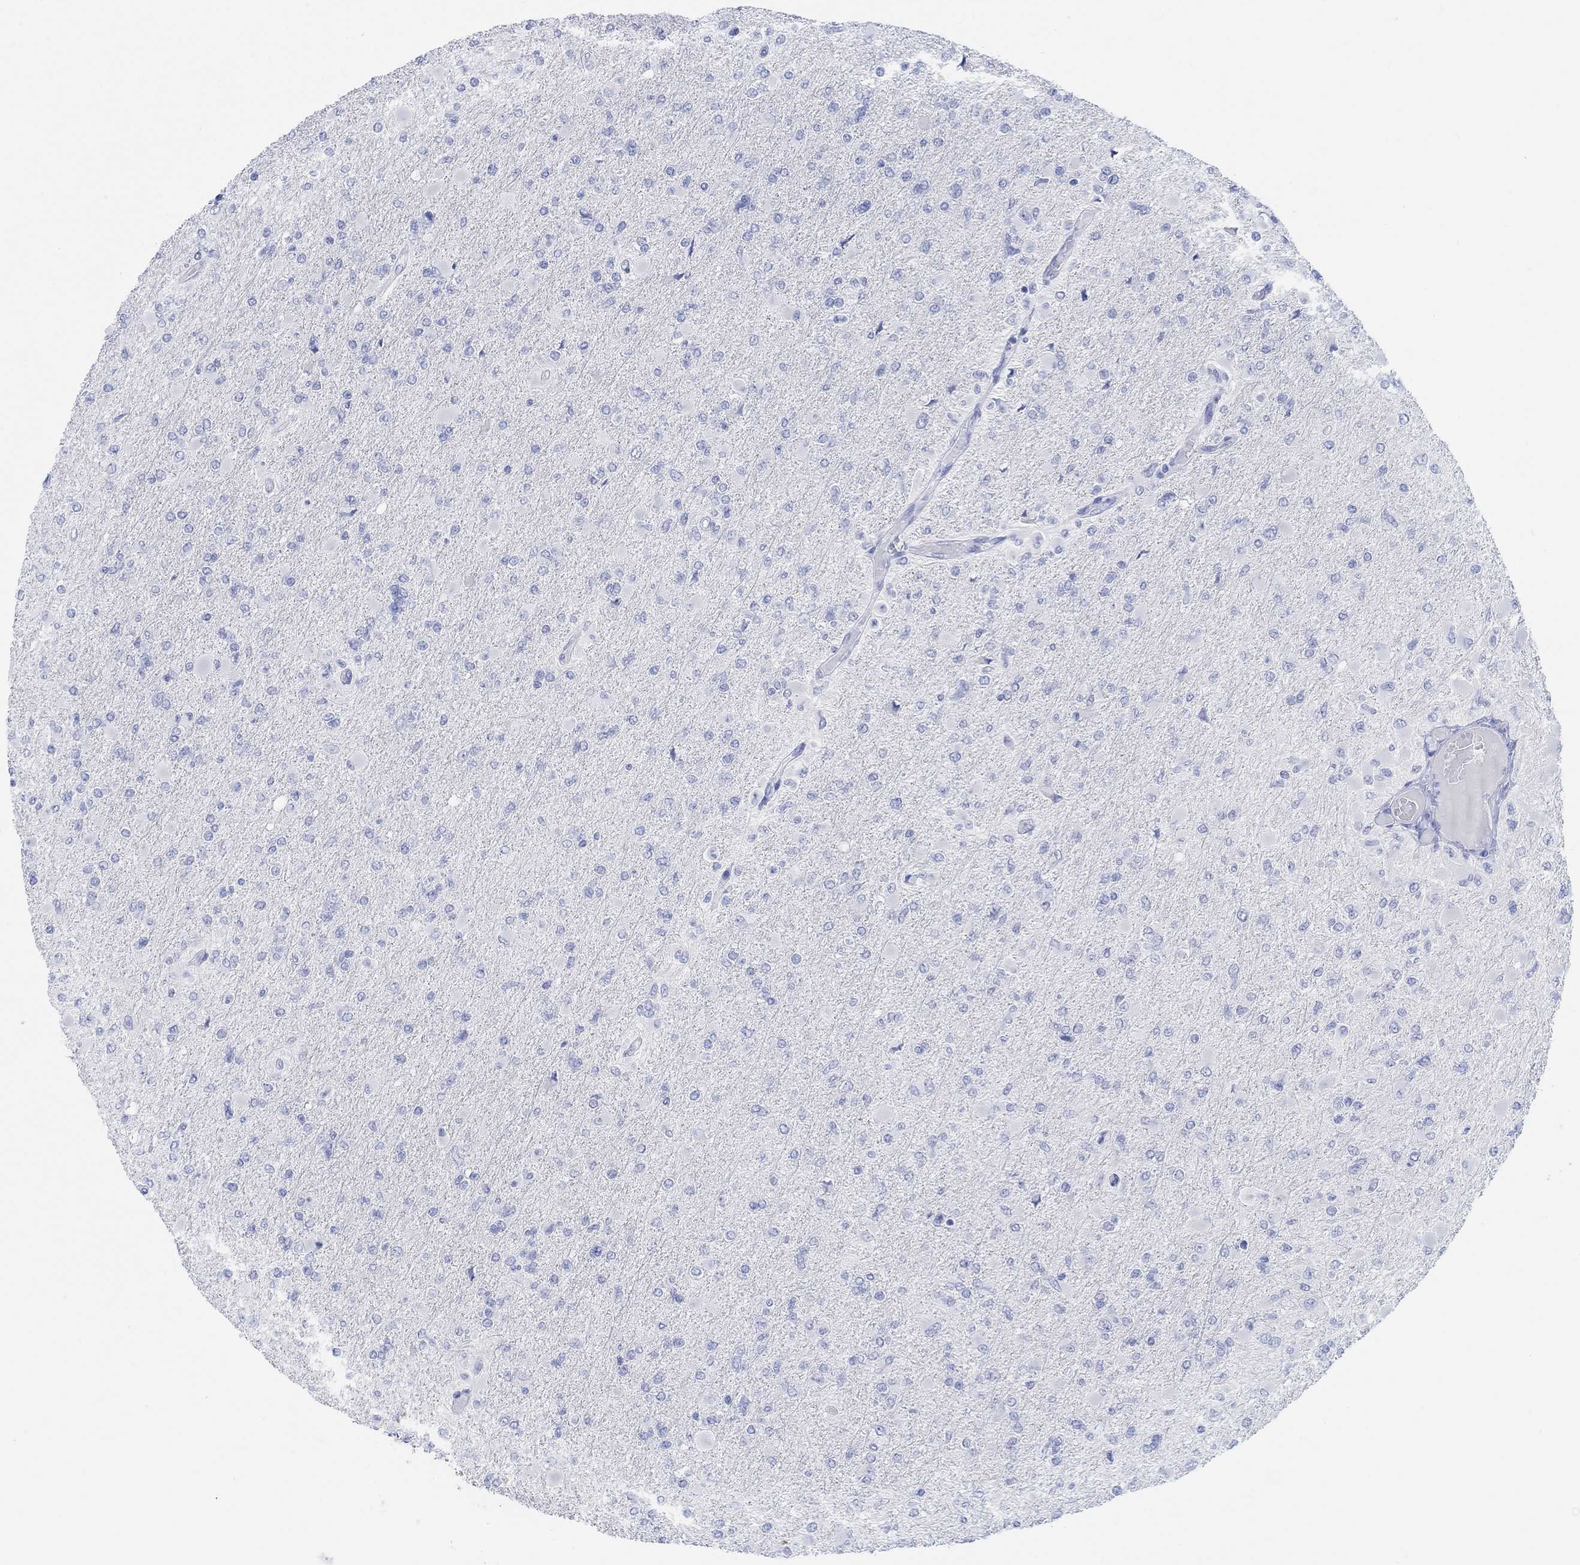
{"staining": {"intensity": "negative", "quantity": "none", "location": "none"}, "tissue": "glioma", "cell_type": "Tumor cells", "image_type": "cancer", "snomed": [{"axis": "morphology", "description": "Glioma, malignant, High grade"}, {"axis": "topography", "description": "Cerebral cortex"}], "caption": "Immunohistochemistry (IHC) image of human malignant high-grade glioma stained for a protein (brown), which reveals no staining in tumor cells.", "gene": "AK8", "patient": {"sex": "female", "age": 36}}